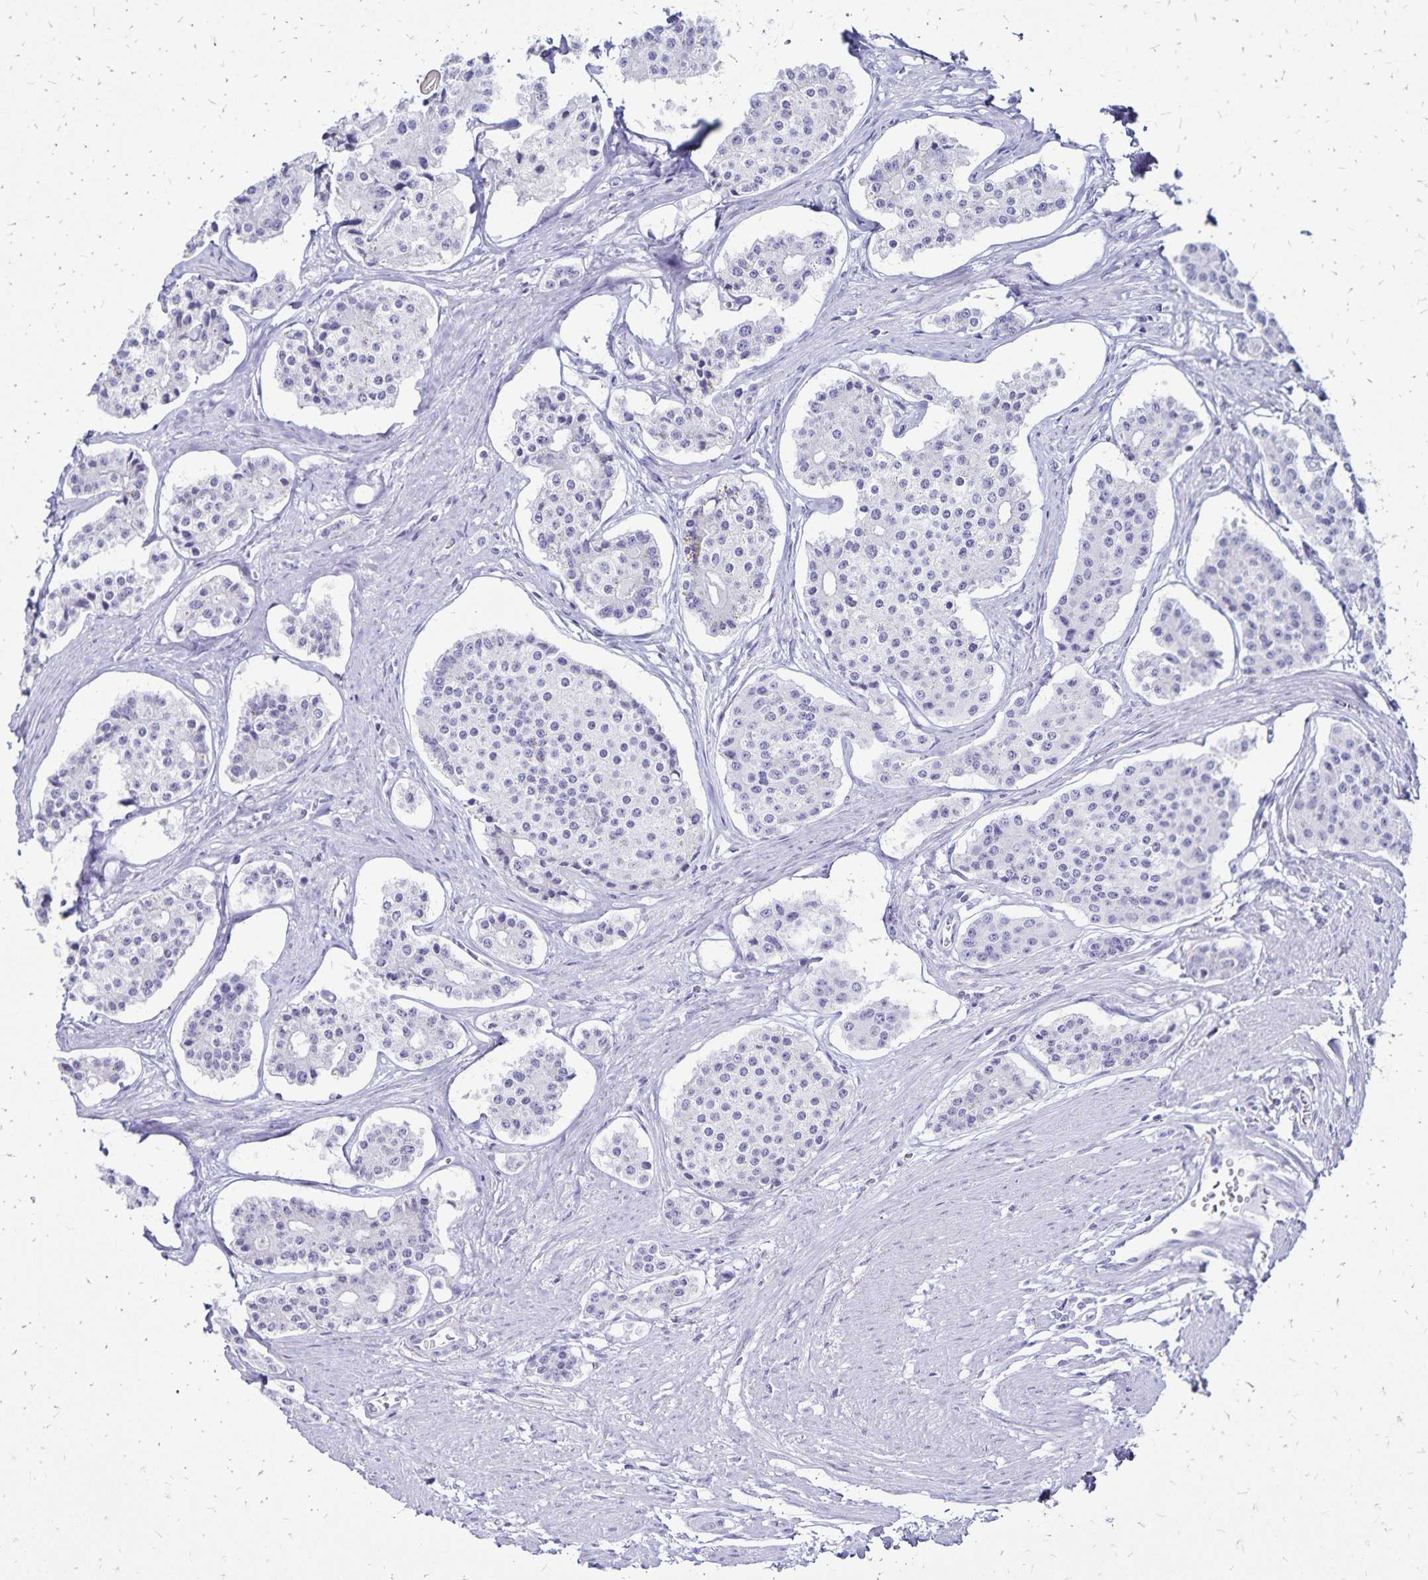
{"staining": {"intensity": "negative", "quantity": "none", "location": "none"}, "tissue": "carcinoid", "cell_type": "Tumor cells", "image_type": "cancer", "snomed": [{"axis": "morphology", "description": "Carcinoid, malignant, NOS"}, {"axis": "topography", "description": "Small intestine"}], "caption": "Immunohistochemistry photomicrograph of carcinoid (malignant) stained for a protein (brown), which displays no positivity in tumor cells.", "gene": "LIN28B", "patient": {"sex": "female", "age": 65}}